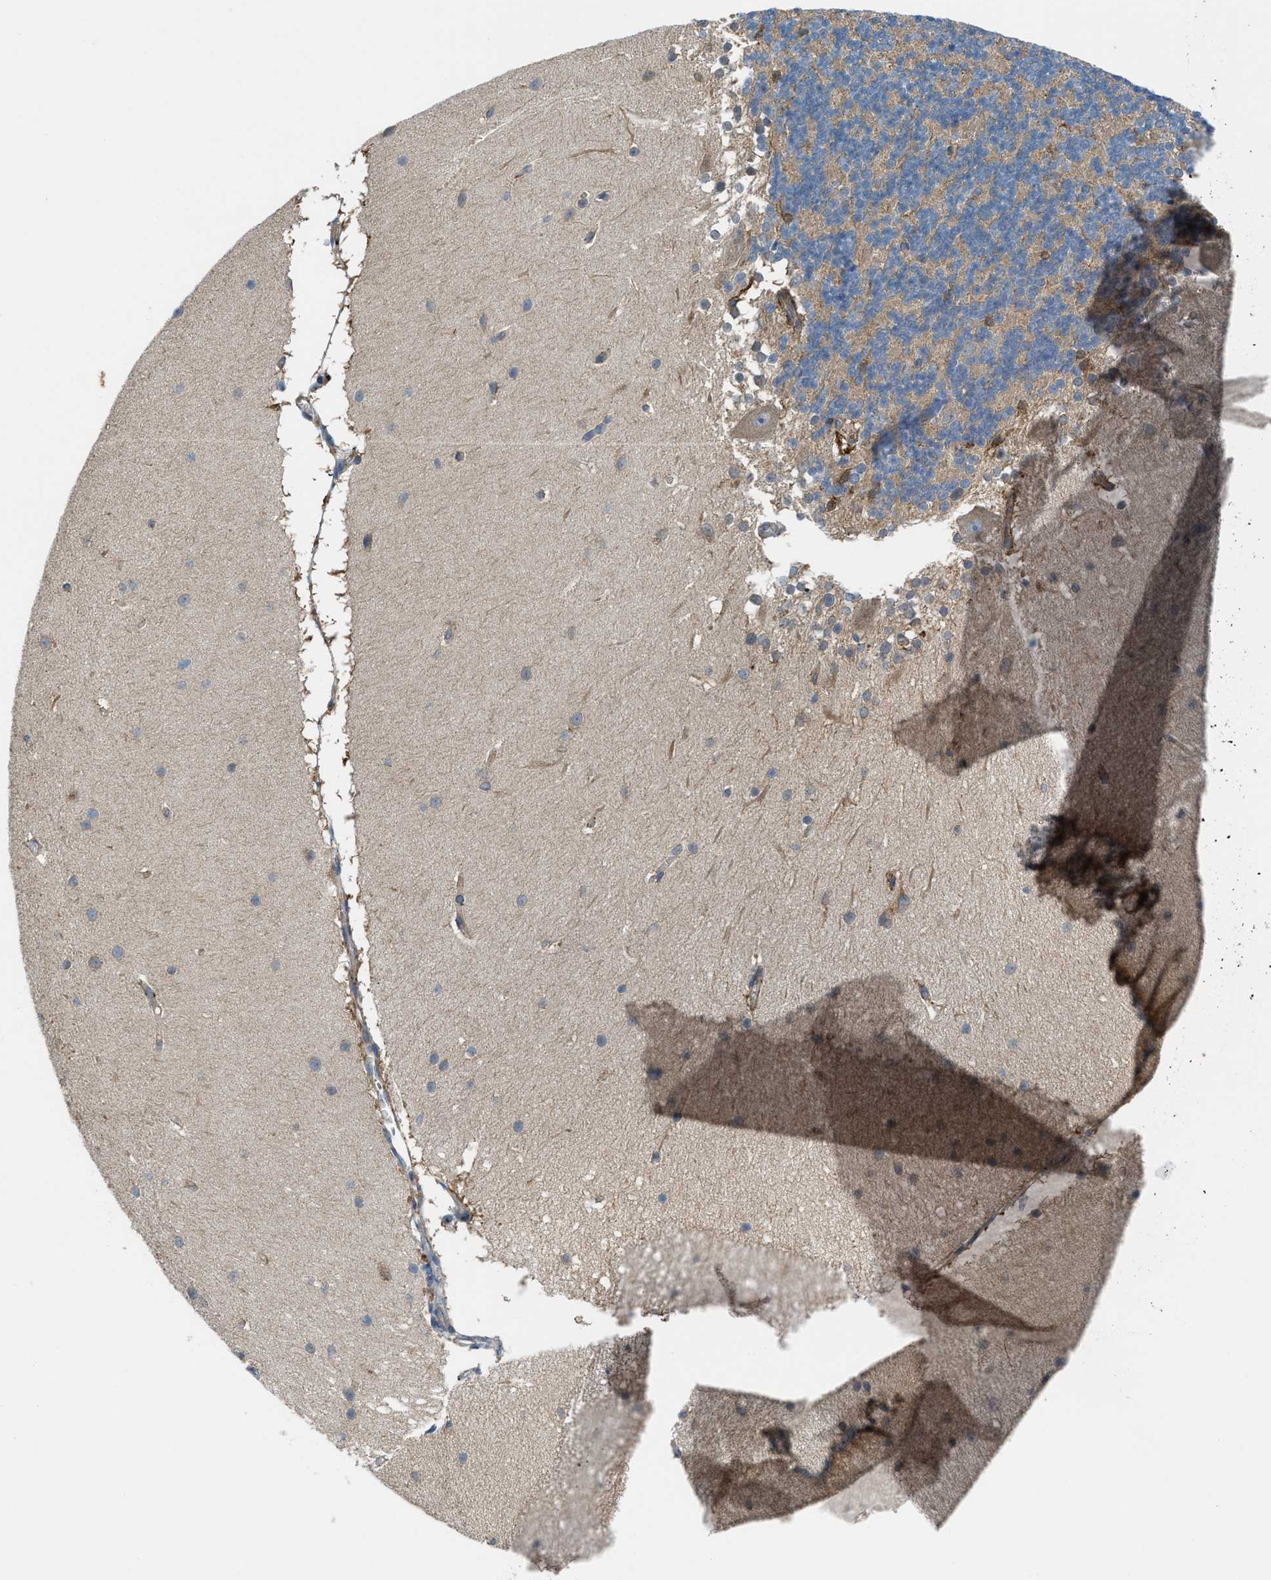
{"staining": {"intensity": "weak", "quantity": ">75%", "location": "cytoplasmic/membranous"}, "tissue": "cerebellum", "cell_type": "Cells in granular layer", "image_type": "normal", "snomed": [{"axis": "morphology", "description": "Normal tissue, NOS"}, {"axis": "topography", "description": "Cerebellum"}], "caption": "The photomicrograph exhibits immunohistochemical staining of unremarkable cerebellum. There is weak cytoplasmic/membranous expression is seen in approximately >75% of cells in granular layer.", "gene": "BAZ2B", "patient": {"sex": "female", "age": 19}}